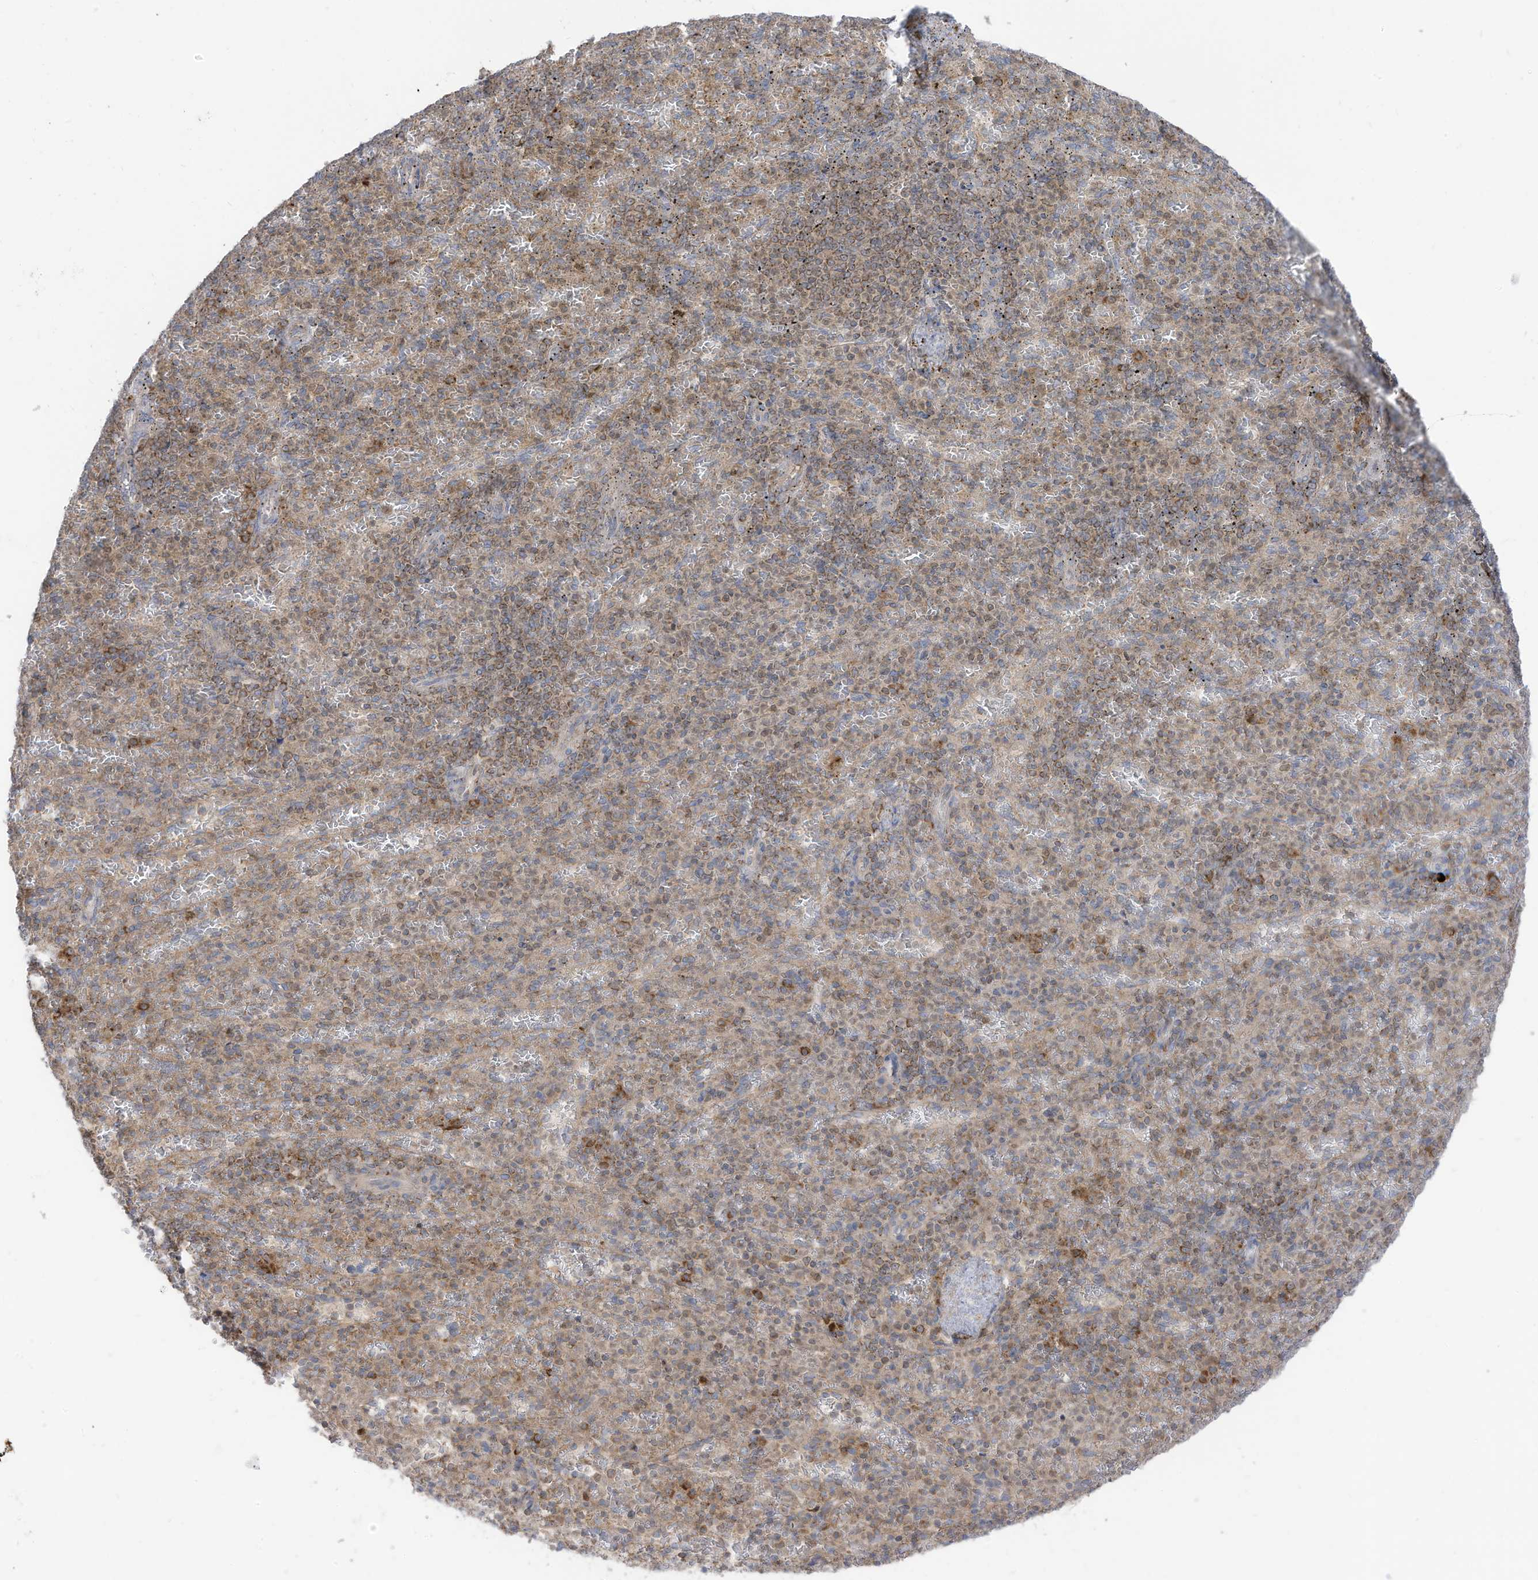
{"staining": {"intensity": "weak", "quantity": "25%-75%", "location": "cytoplasmic/membranous"}, "tissue": "spleen", "cell_type": "Cells in red pulp", "image_type": "normal", "snomed": [{"axis": "morphology", "description": "Normal tissue, NOS"}, {"axis": "topography", "description": "Spleen"}], "caption": "This image displays immunohistochemistry (IHC) staining of benign human spleen, with low weak cytoplasmic/membranous expression in about 25%-75% of cells in red pulp.", "gene": "CGAS", "patient": {"sex": "female", "age": 74}}